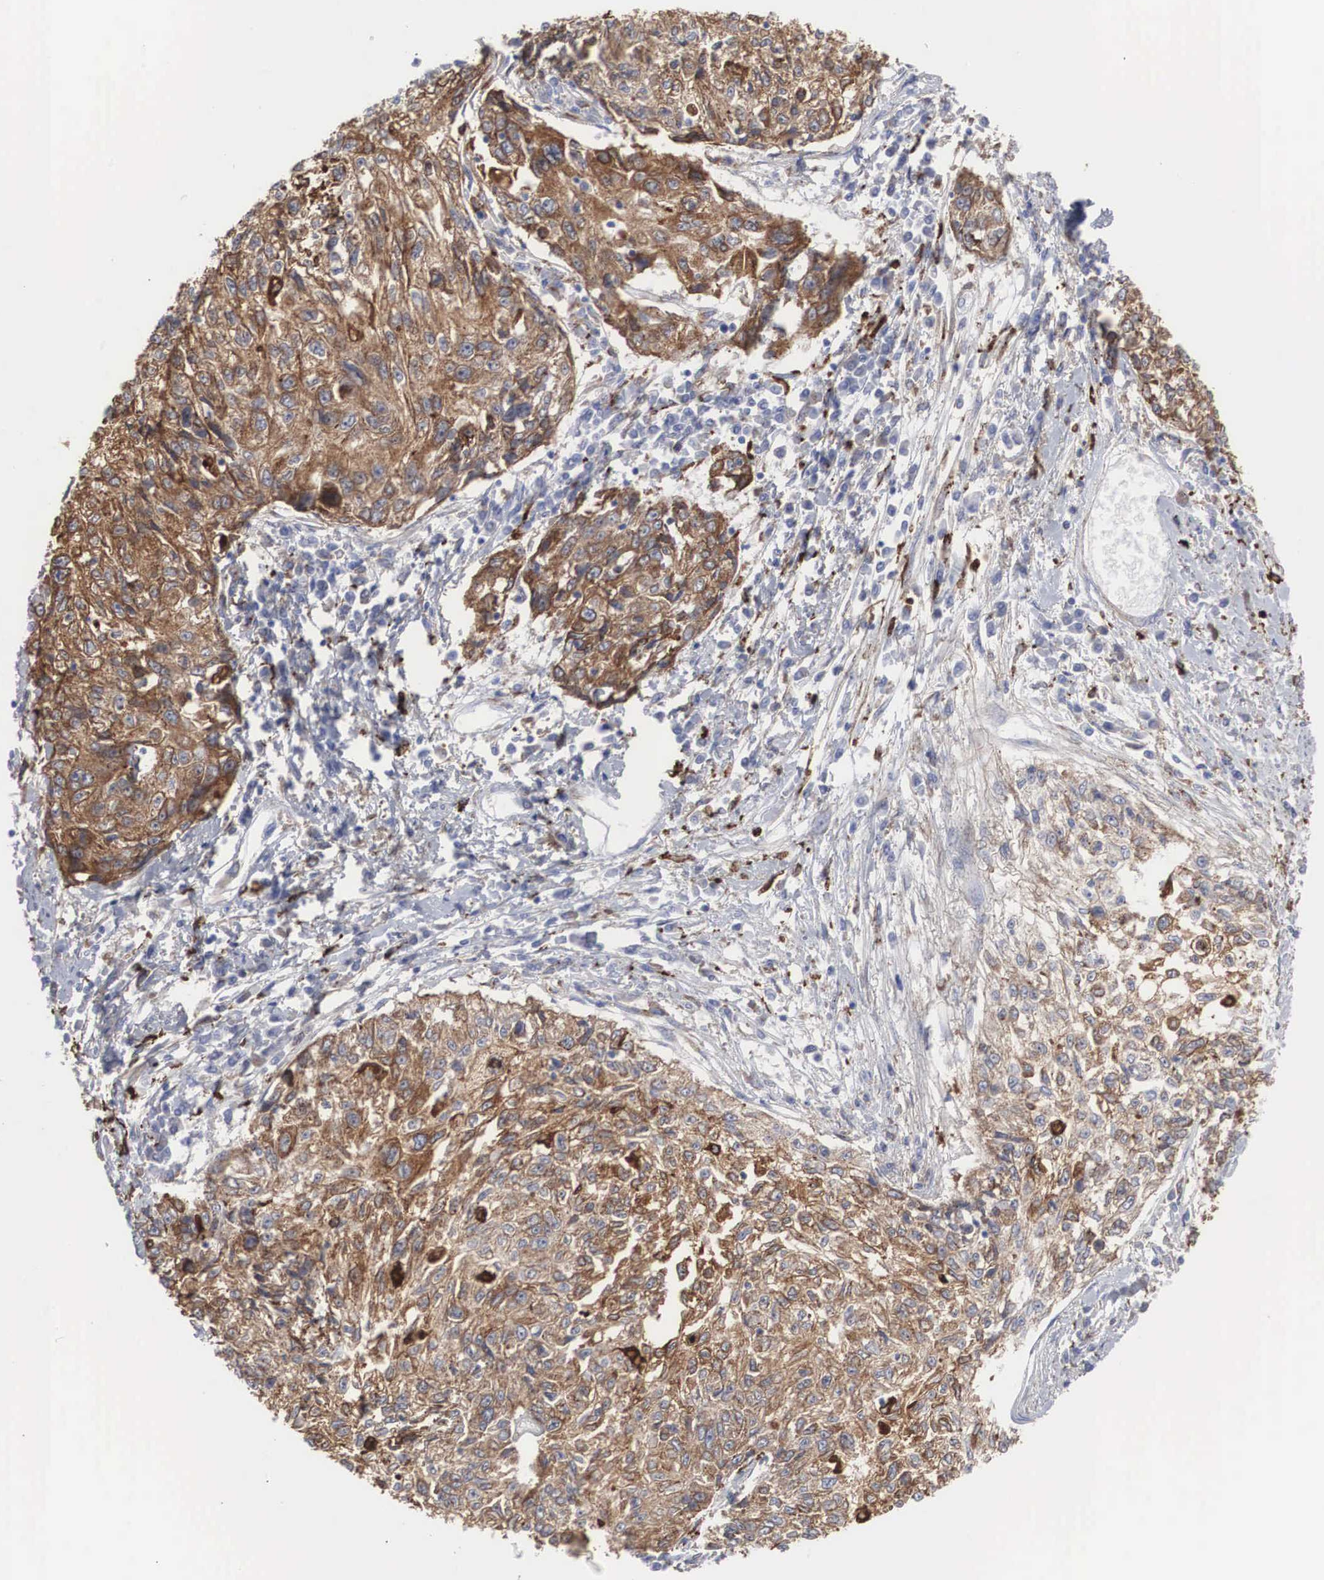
{"staining": {"intensity": "moderate", "quantity": ">75%", "location": "cytoplasmic/membranous"}, "tissue": "cervical cancer", "cell_type": "Tumor cells", "image_type": "cancer", "snomed": [{"axis": "morphology", "description": "Squamous cell carcinoma, NOS"}, {"axis": "topography", "description": "Cervix"}], "caption": "Cervical cancer (squamous cell carcinoma) tissue exhibits moderate cytoplasmic/membranous expression in approximately >75% of tumor cells", "gene": "LGALS3BP", "patient": {"sex": "female", "age": 57}}